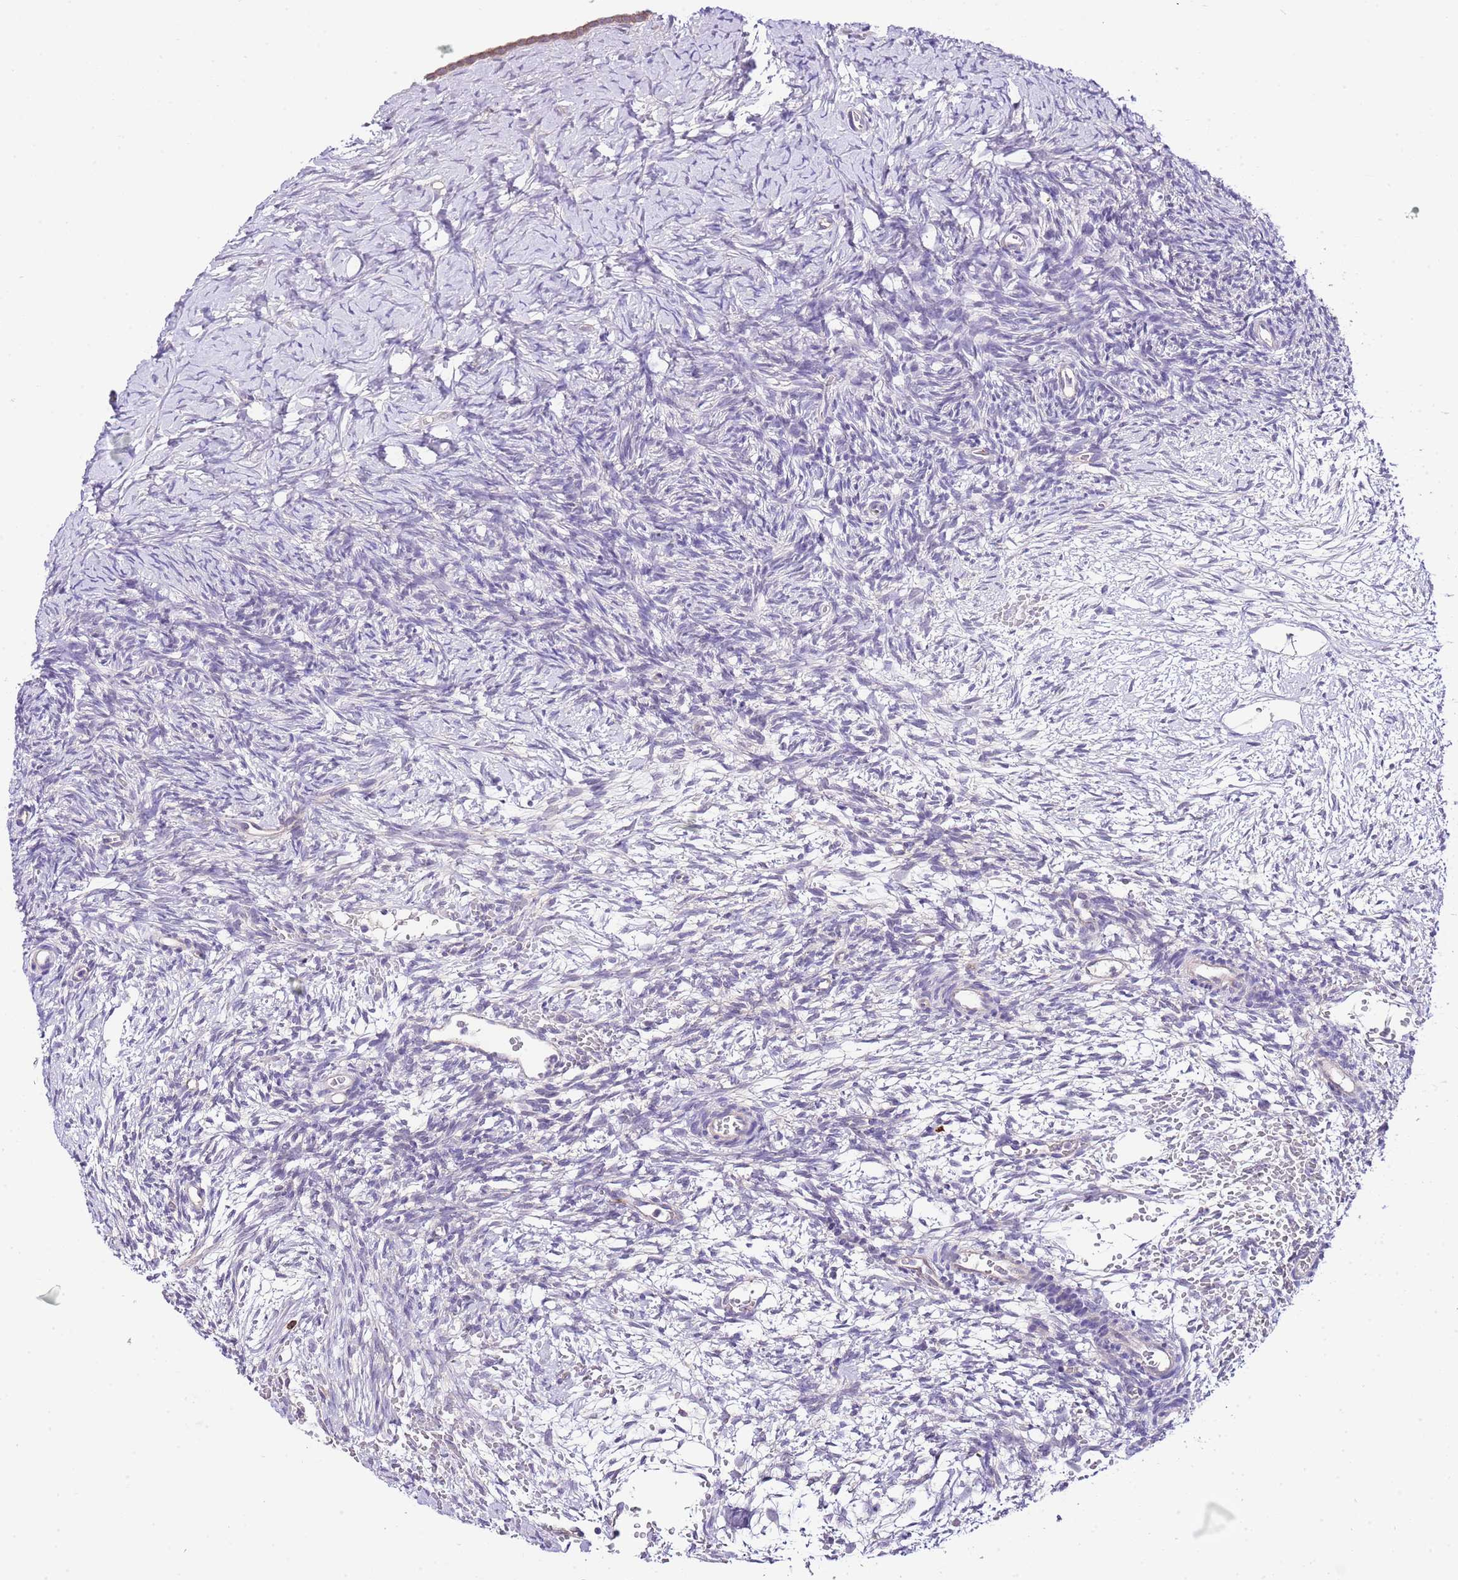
{"staining": {"intensity": "negative", "quantity": "none", "location": "none"}, "tissue": "ovary", "cell_type": "Ovarian stroma cells", "image_type": "normal", "snomed": [{"axis": "morphology", "description": "Normal tissue, NOS"}, {"axis": "topography", "description": "Ovary"}], "caption": "Ovary was stained to show a protein in brown. There is no significant staining in ovarian stroma cells. (Brightfield microscopy of DAB IHC at high magnification).", "gene": "DONSON", "patient": {"sex": "female", "age": 39}}